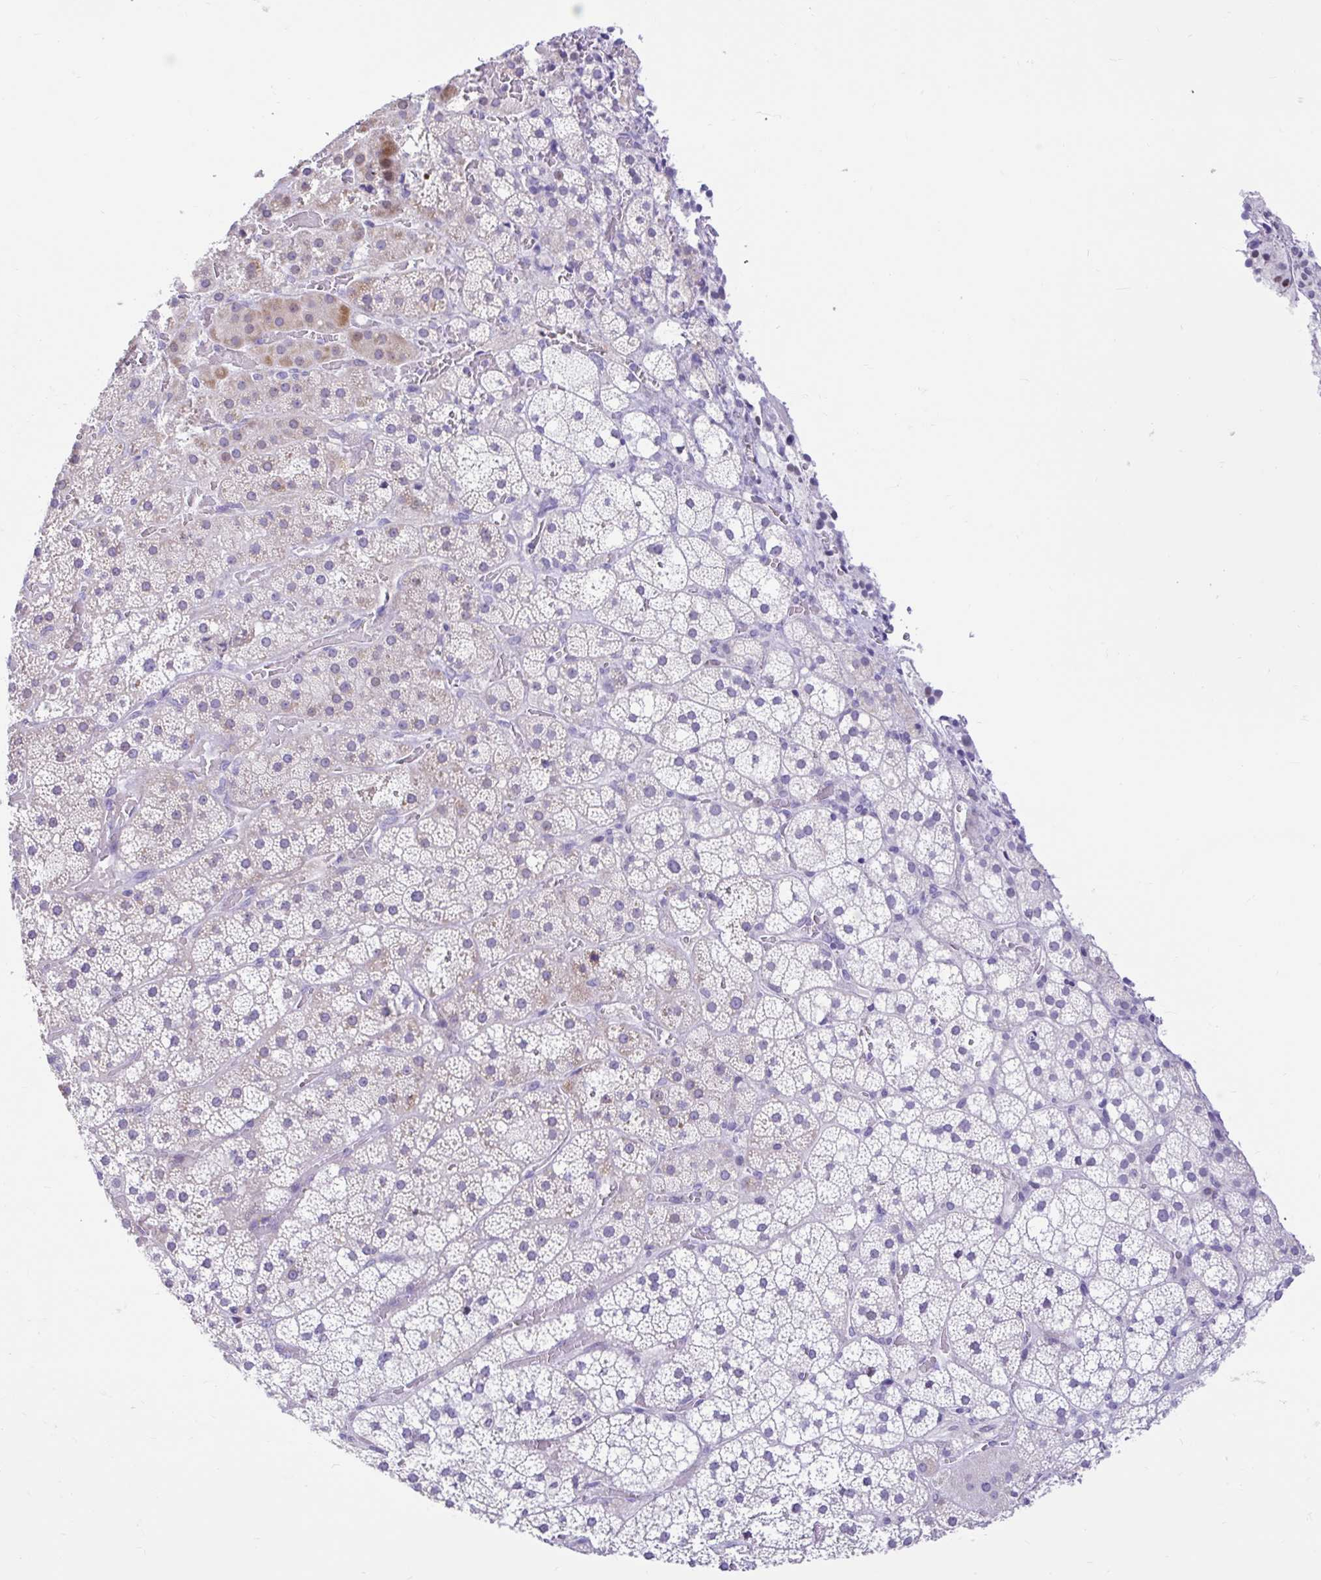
{"staining": {"intensity": "weak", "quantity": "<25%", "location": "cytoplasmic/membranous"}, "tissue": "adrenal gland", "cell_type": "Glandular cells", "image_type": "normal", "snomed": [{"axis": "morphology", "description": "Normal tissue, NOS"}, {"axis": "topography", "description": "Adrenal gland"}], "caption": "Adrenal gland stained for a protein using IHC shows no positivity glandular cells.", "gene": "NHLH2", "patient": {"sex": "male", "age": 53}}